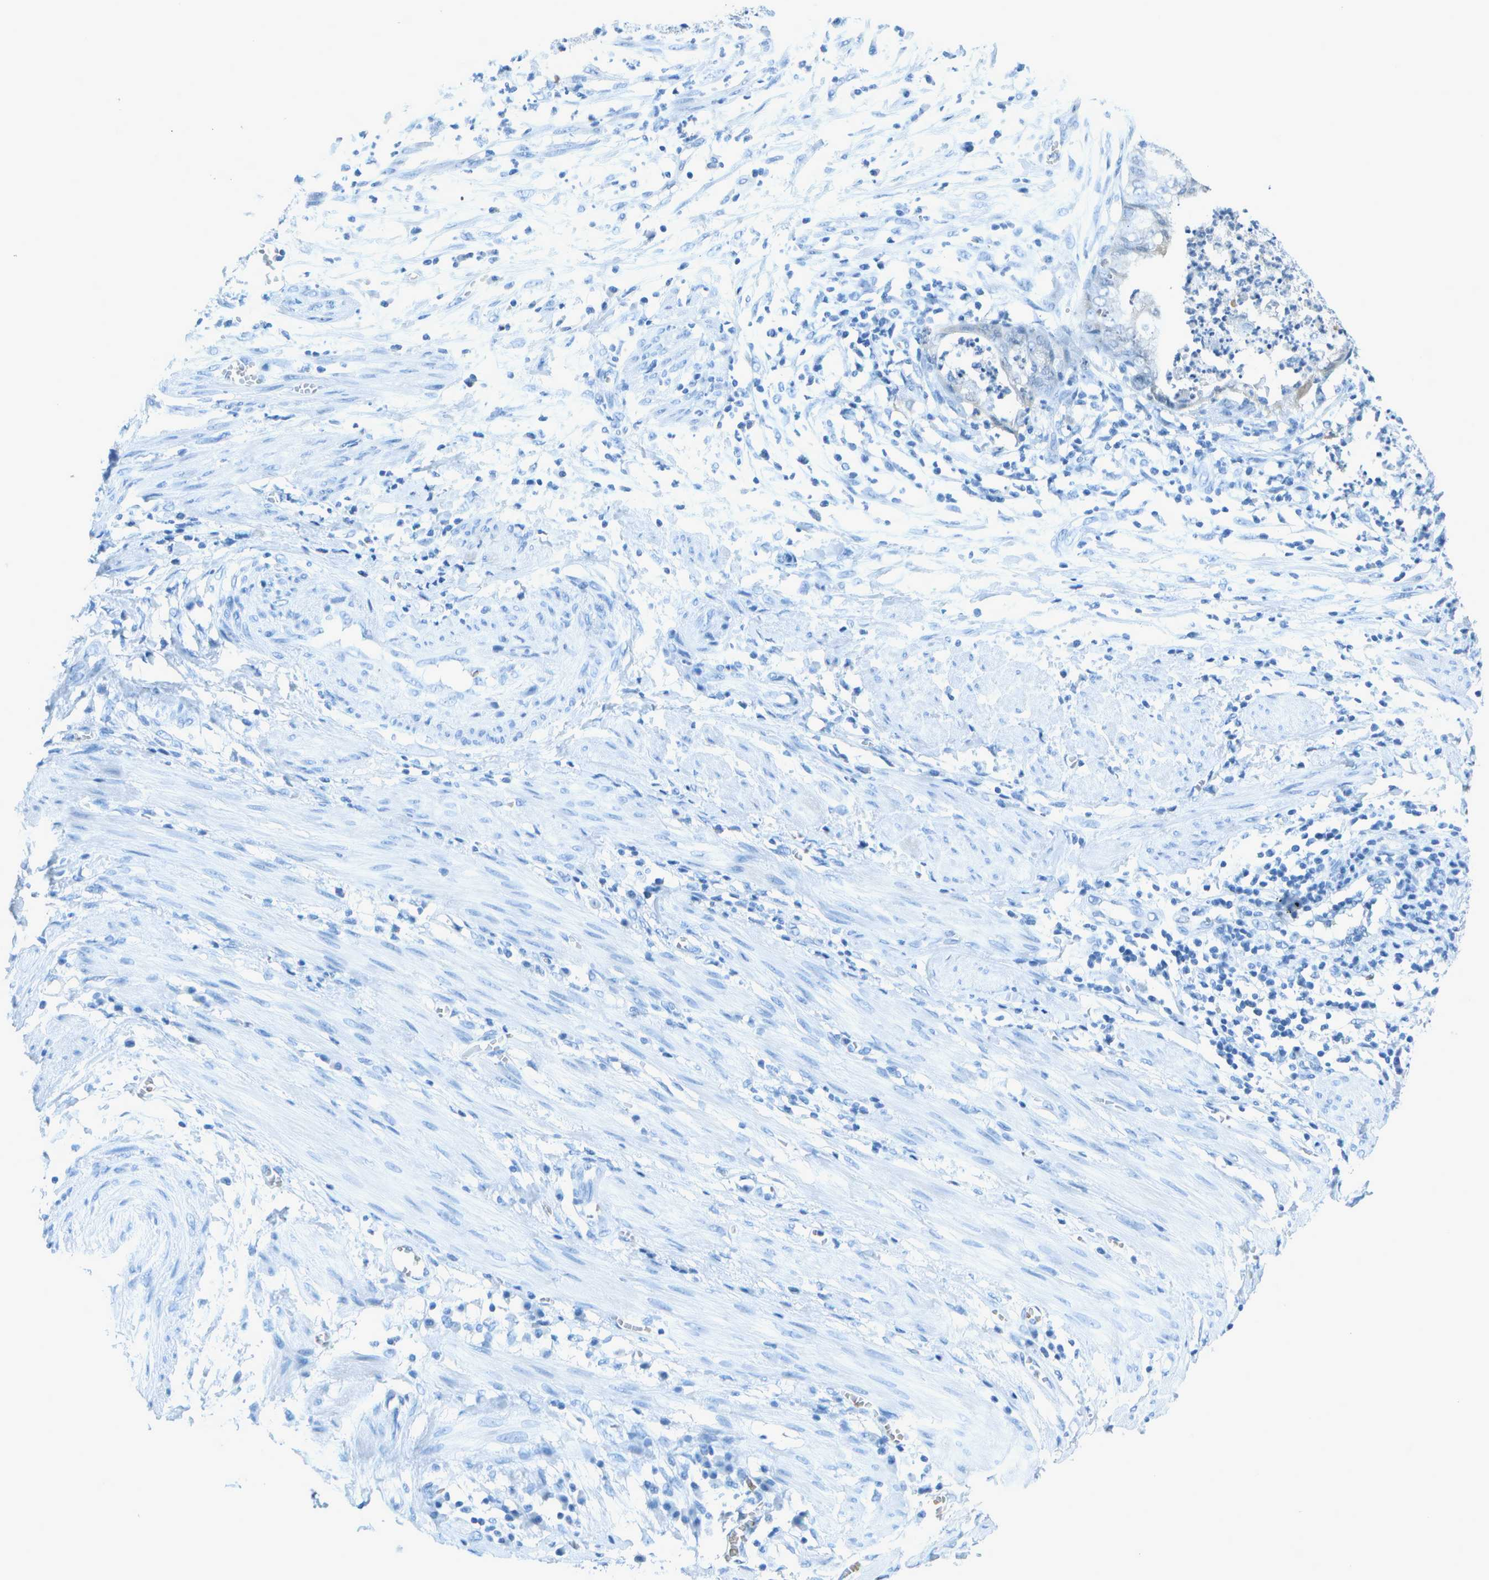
{"staining": {"intensity": "negative", "quantity": "none", "location": "none"}, "tissue": "endometrial cancer", "cell_type": "Tumor cells", "image_type": "cancer", "snomed": [{"axis": "morphology", "description": "Necrosis, NOS"}, {"axis": "morphology", "description": "Adenocarcinoma, NOS"}, {"axis": "topography", "description": "Endometrium"}], "caption": "The immunohistochemistry (IHC) micrograph has no significant expression in tumor cells of endometrial cancer (adenocarcinoma) tissue.", "gene": "ASL", "patient": {"sex": "female", "age": 79}}